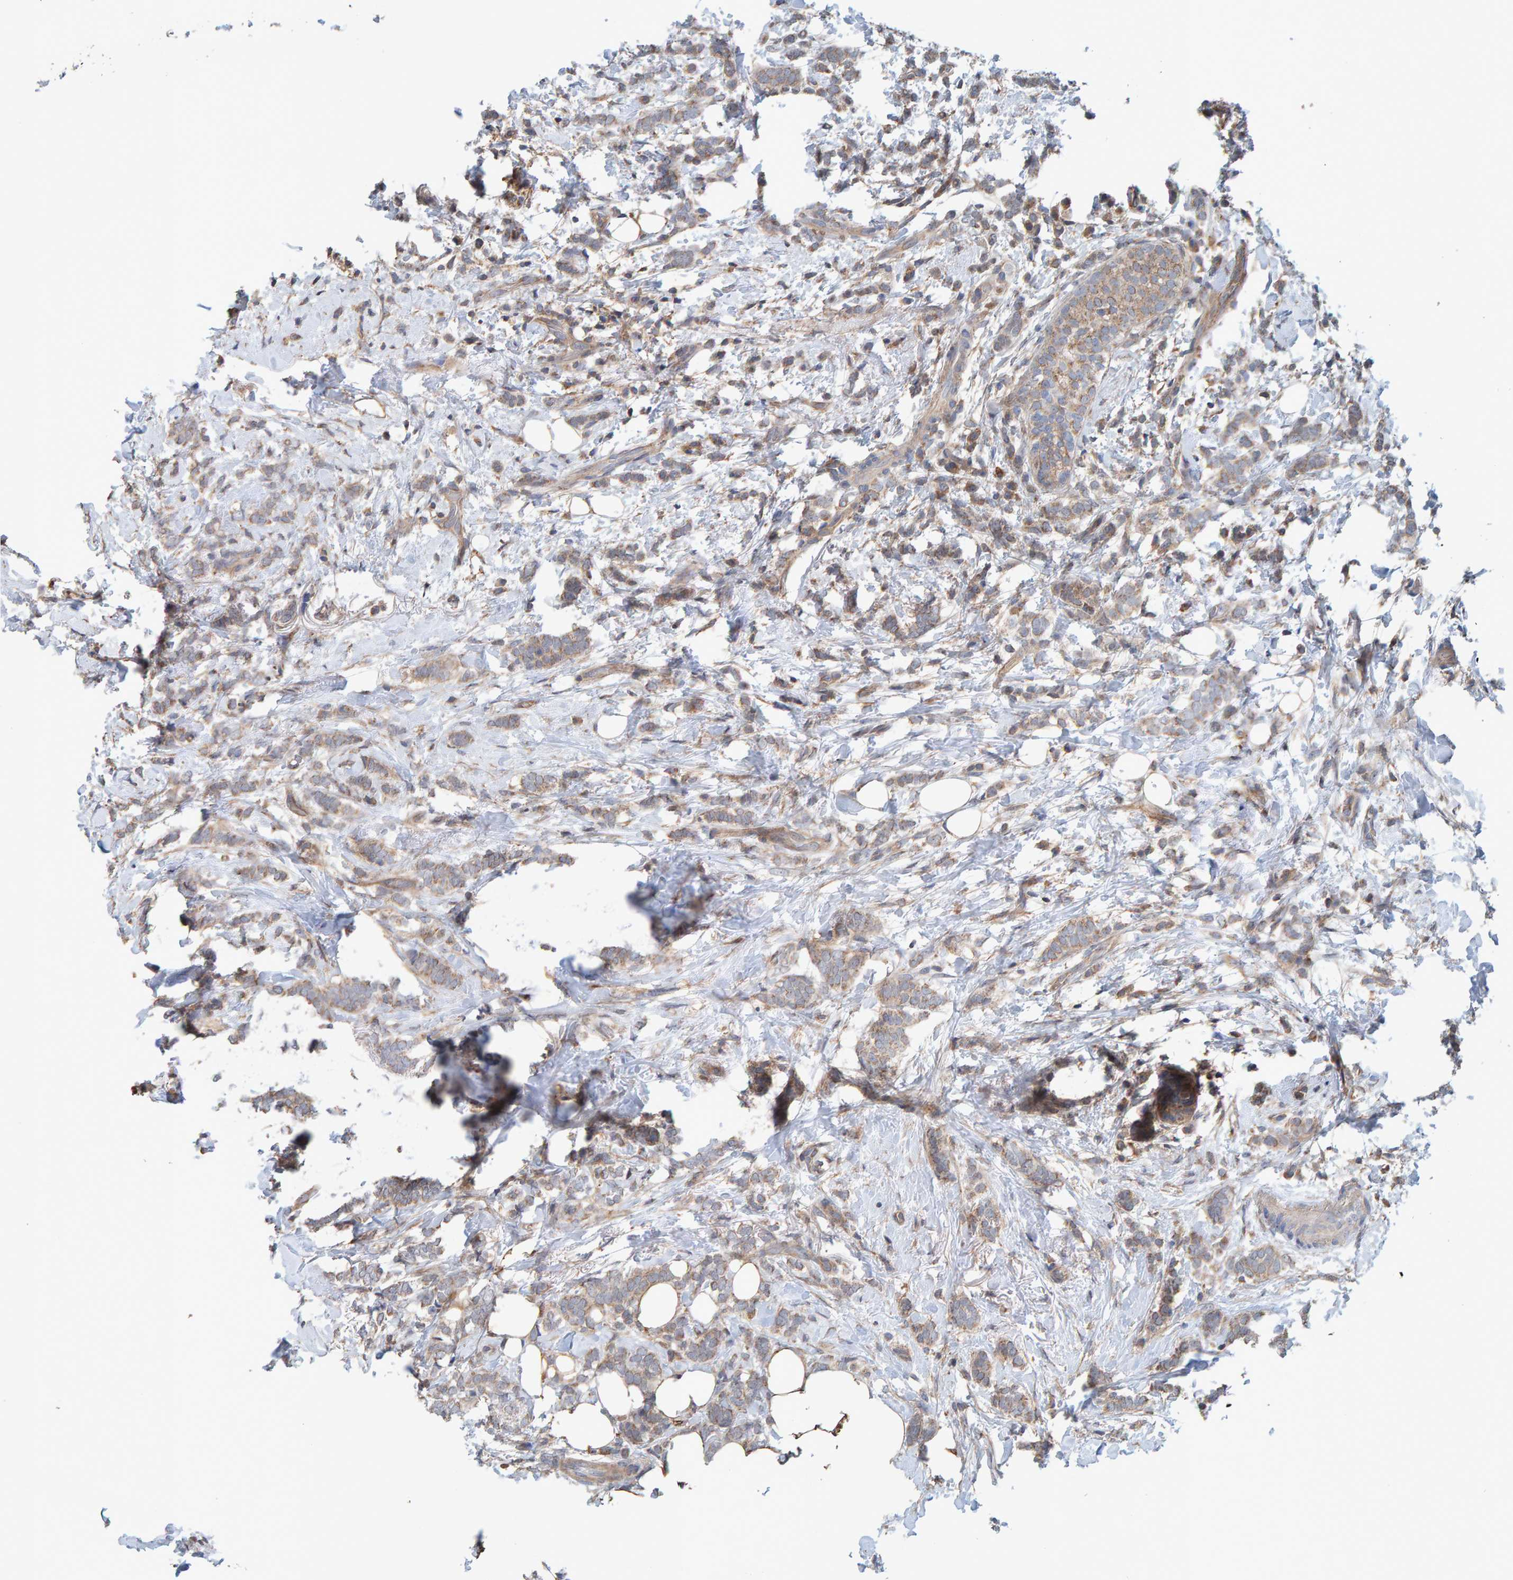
{"staining": {"intensity": "weak", "quantity": ">75%", "location": "cytoplasmic/membranous"}, "tissue": "breast cancer", "cell_type": "Tumor cells", "image_type": "cancer", "snomed": [{"axis": "morphology", "description": "Lobular carcinoma"}, {"axis": "topography", "description": "Breast"}], "caption": "Immunohistochemistry (DAB) staining of lobular carcinoma (breast) exhibits weak cytoplasmic/membranous protein positivity in approximately >75% of tumor cells.", "gene": "RGP1", "patient": {"sex": "female", "age": 50}}